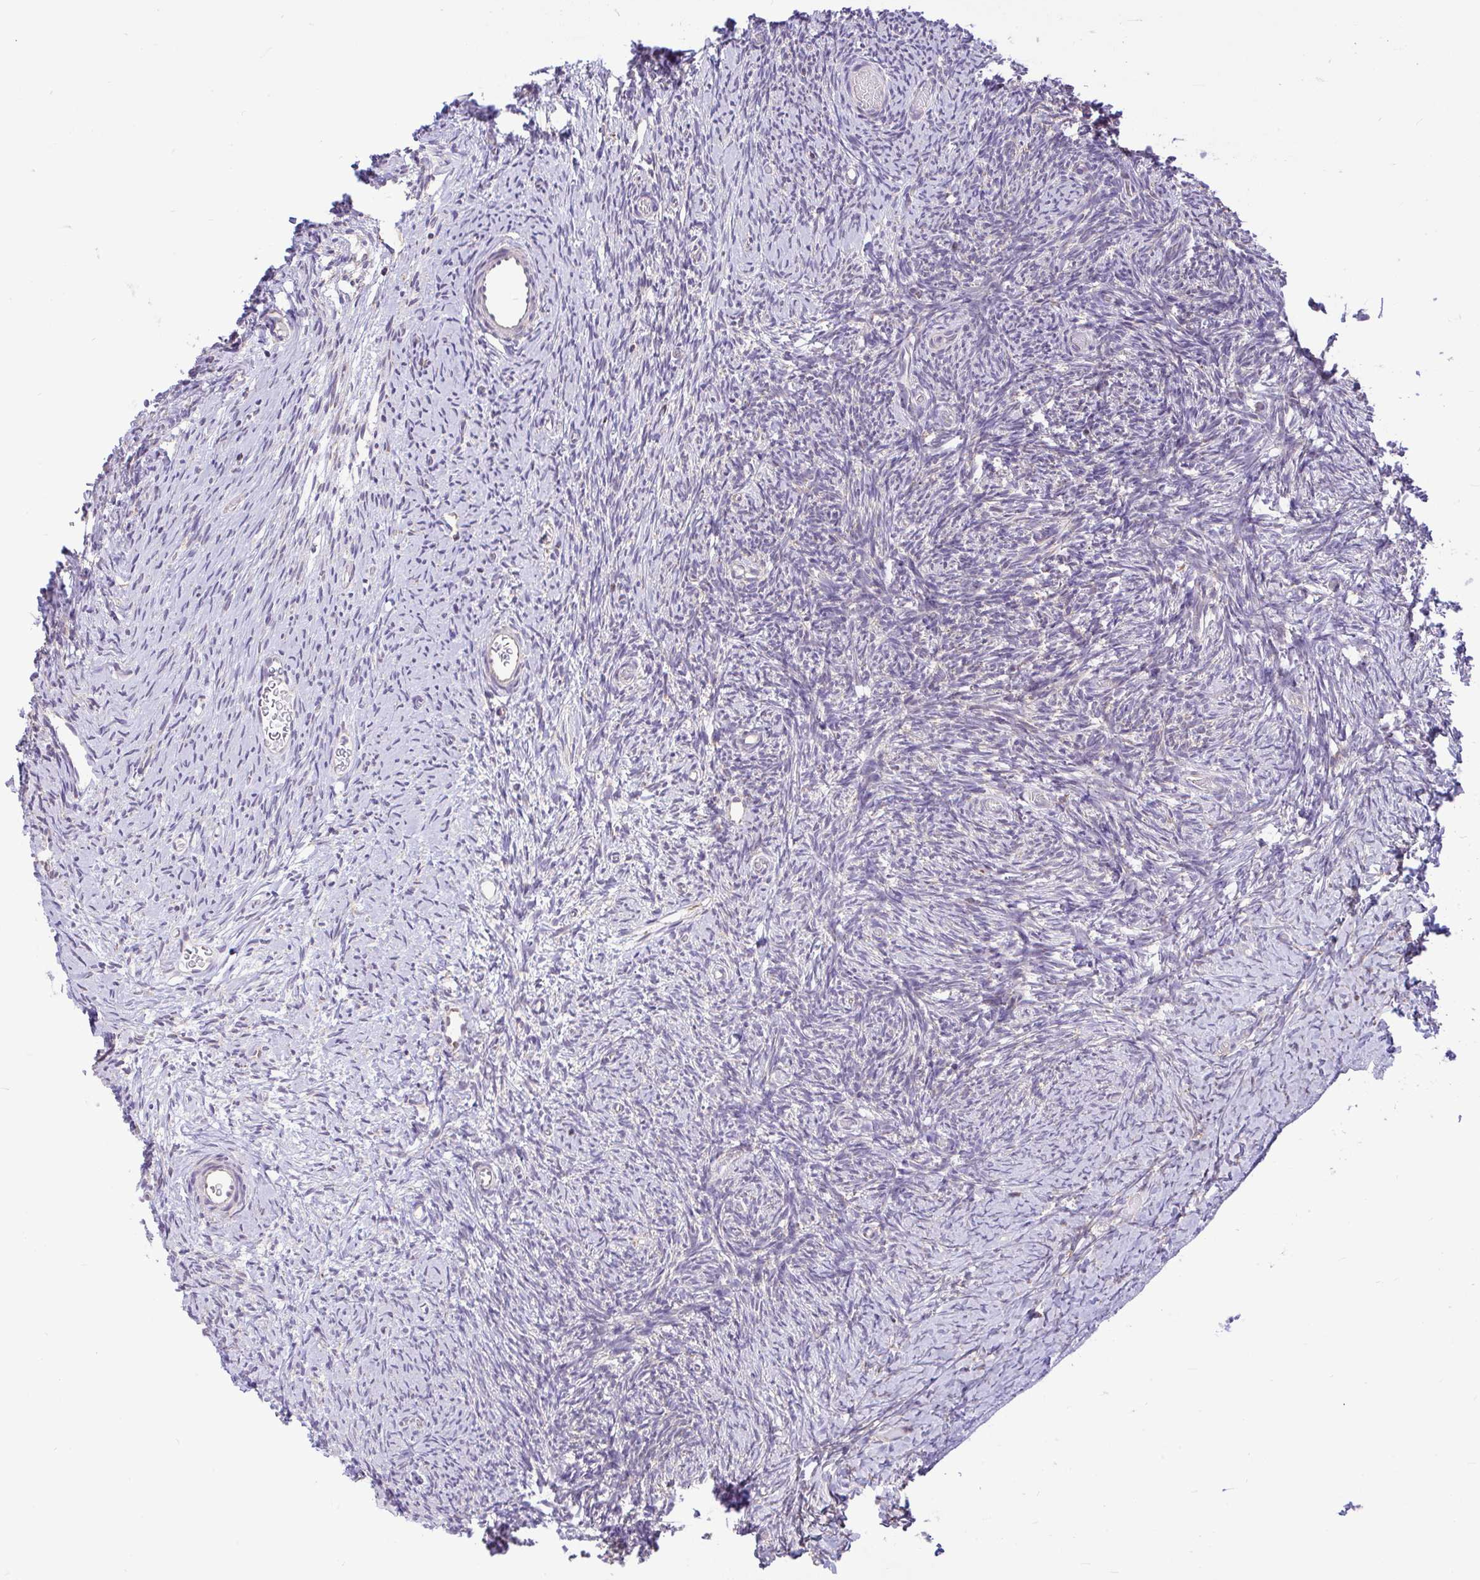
{"staining": {"intensity": "negative", "quantity": "none", "location": "none"}, "tissue": "ovary", "cell_type": "Ovarian stroma cells", "image_type": "normal", "snomed": [{"axis": "morphology", "description": "Normal tissue, NOS"}, {"axis": "topography", "description": "Ovary"}], "caption": "Ovarian stroma cells show no significant staining in benign ovary. (IHC, brightfield microscopy, high magnification).", "gene": "PYCR2", "patient": {"sex": "female", "age": 39}}